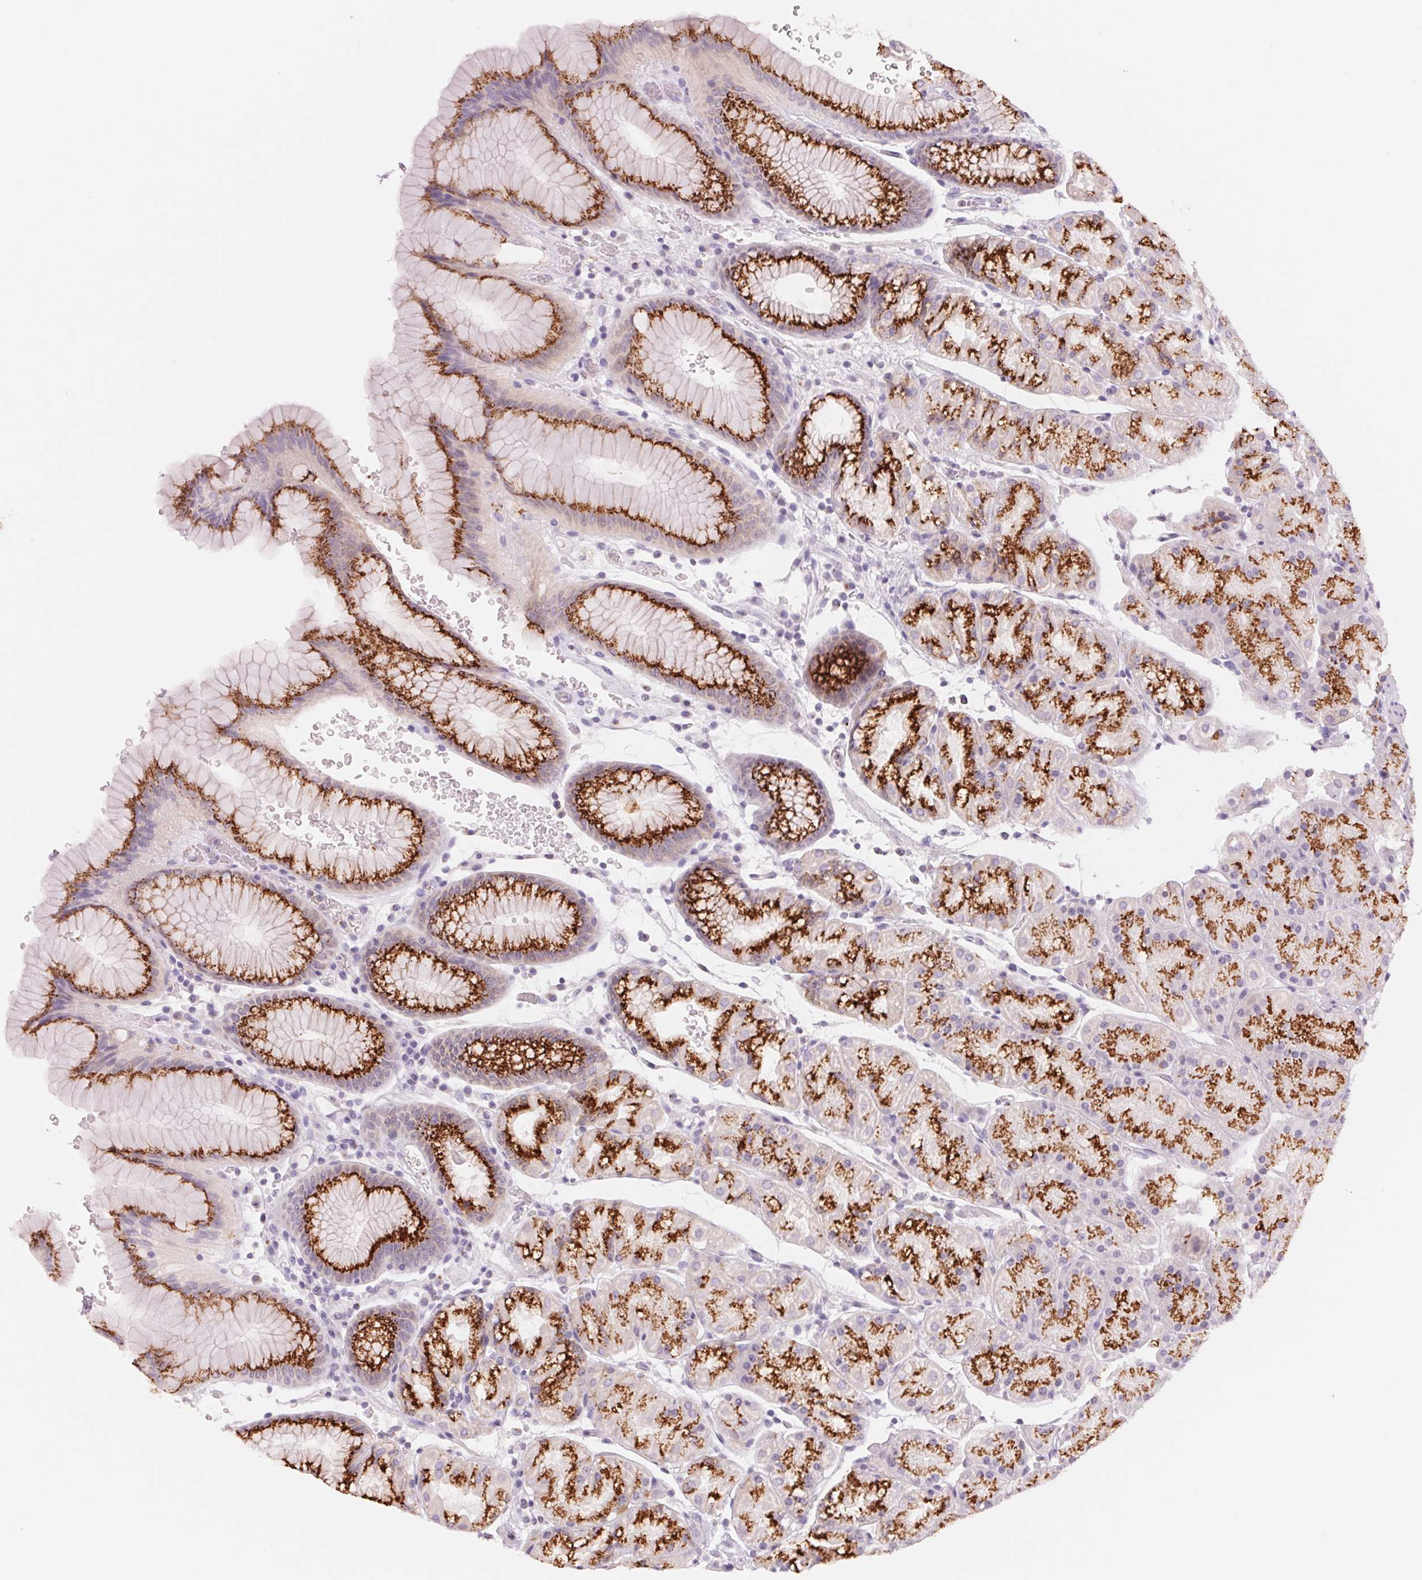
{"staining": {"intensity": "strong", "quantity": ">75%", "location": "cytoplasmic/membranous"}, "tissue": "stomach", "cell_type": "Glandular cells", "image_type": "normal", "snomed": [{"axis": "morphology", "description": "Normal tissue, NOS"}, {"axis": "topography", "description": "Stomach, upper"}, {"axis": "topography", "description": "Stomach"}], "caption": "Immunohistochemistry of benign human stomach demonstrates high levels of strong cytoplasmic/membranous staining in about >75% of glandular cells. The protein is stained brown, and the nuclei are stained in blue (DAB IHC with brightfield microscopy, high magnification).", "gene": "GALNT7", "patient": {"sex": "male", "age": 76}}